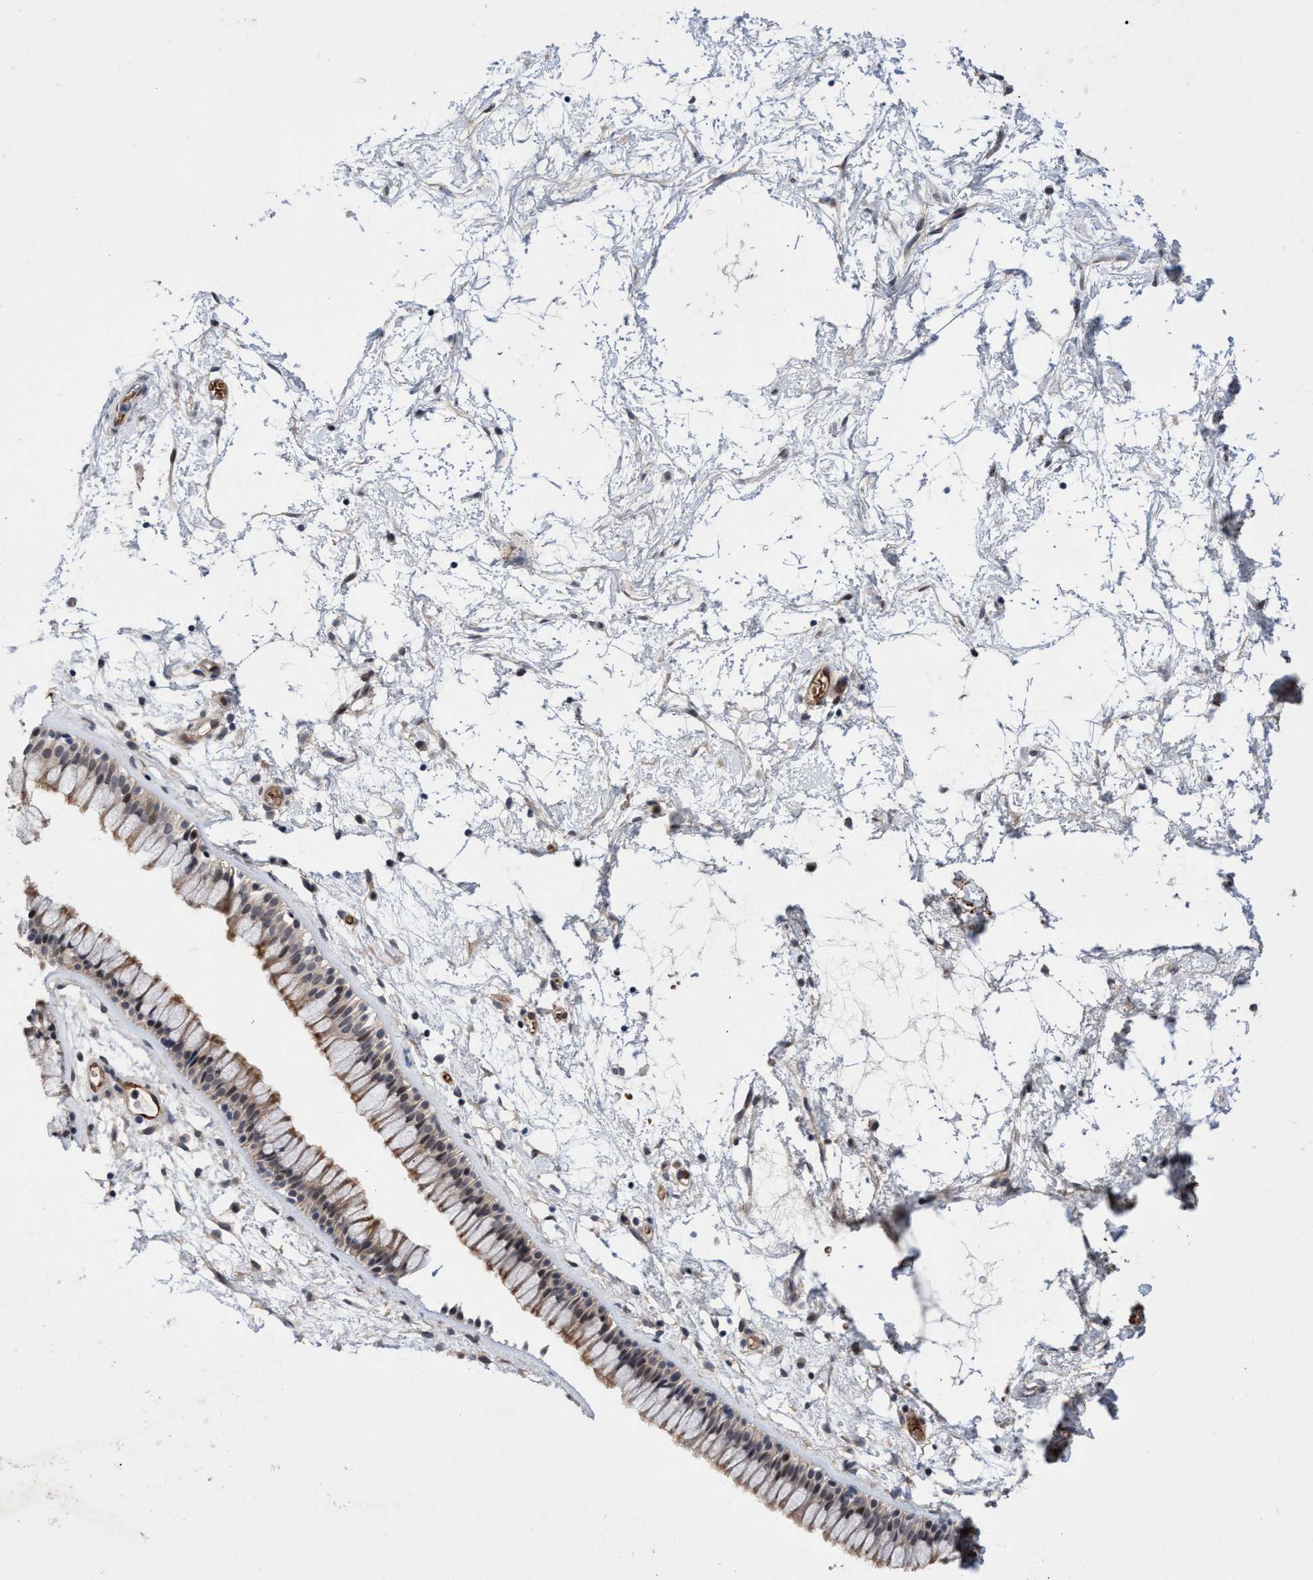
{"staining": {"intensity": "weak", "quantity": ">75%", "location": "cytoplasmic/membranous"}, "tissue": "nasopharynx", "cell_type": "Respiratory epithelial cells", "image_type": "normal", "snomed": [{"axis": "morphology", "description": "Normal tissue, NOS"}, {"axis": "morphology", "description": "Inflammation, NOS"}, {"axis": "topography", "description": "Nasopharynx"}], "caption": "Protein staining of normal nasopharynx reveals weak cytoplasmic/membranous staining in approximately >75% of respiratory epithelial cells.", "gene": "ZNF750", "patient": {"sex": "male", "age": 48}}